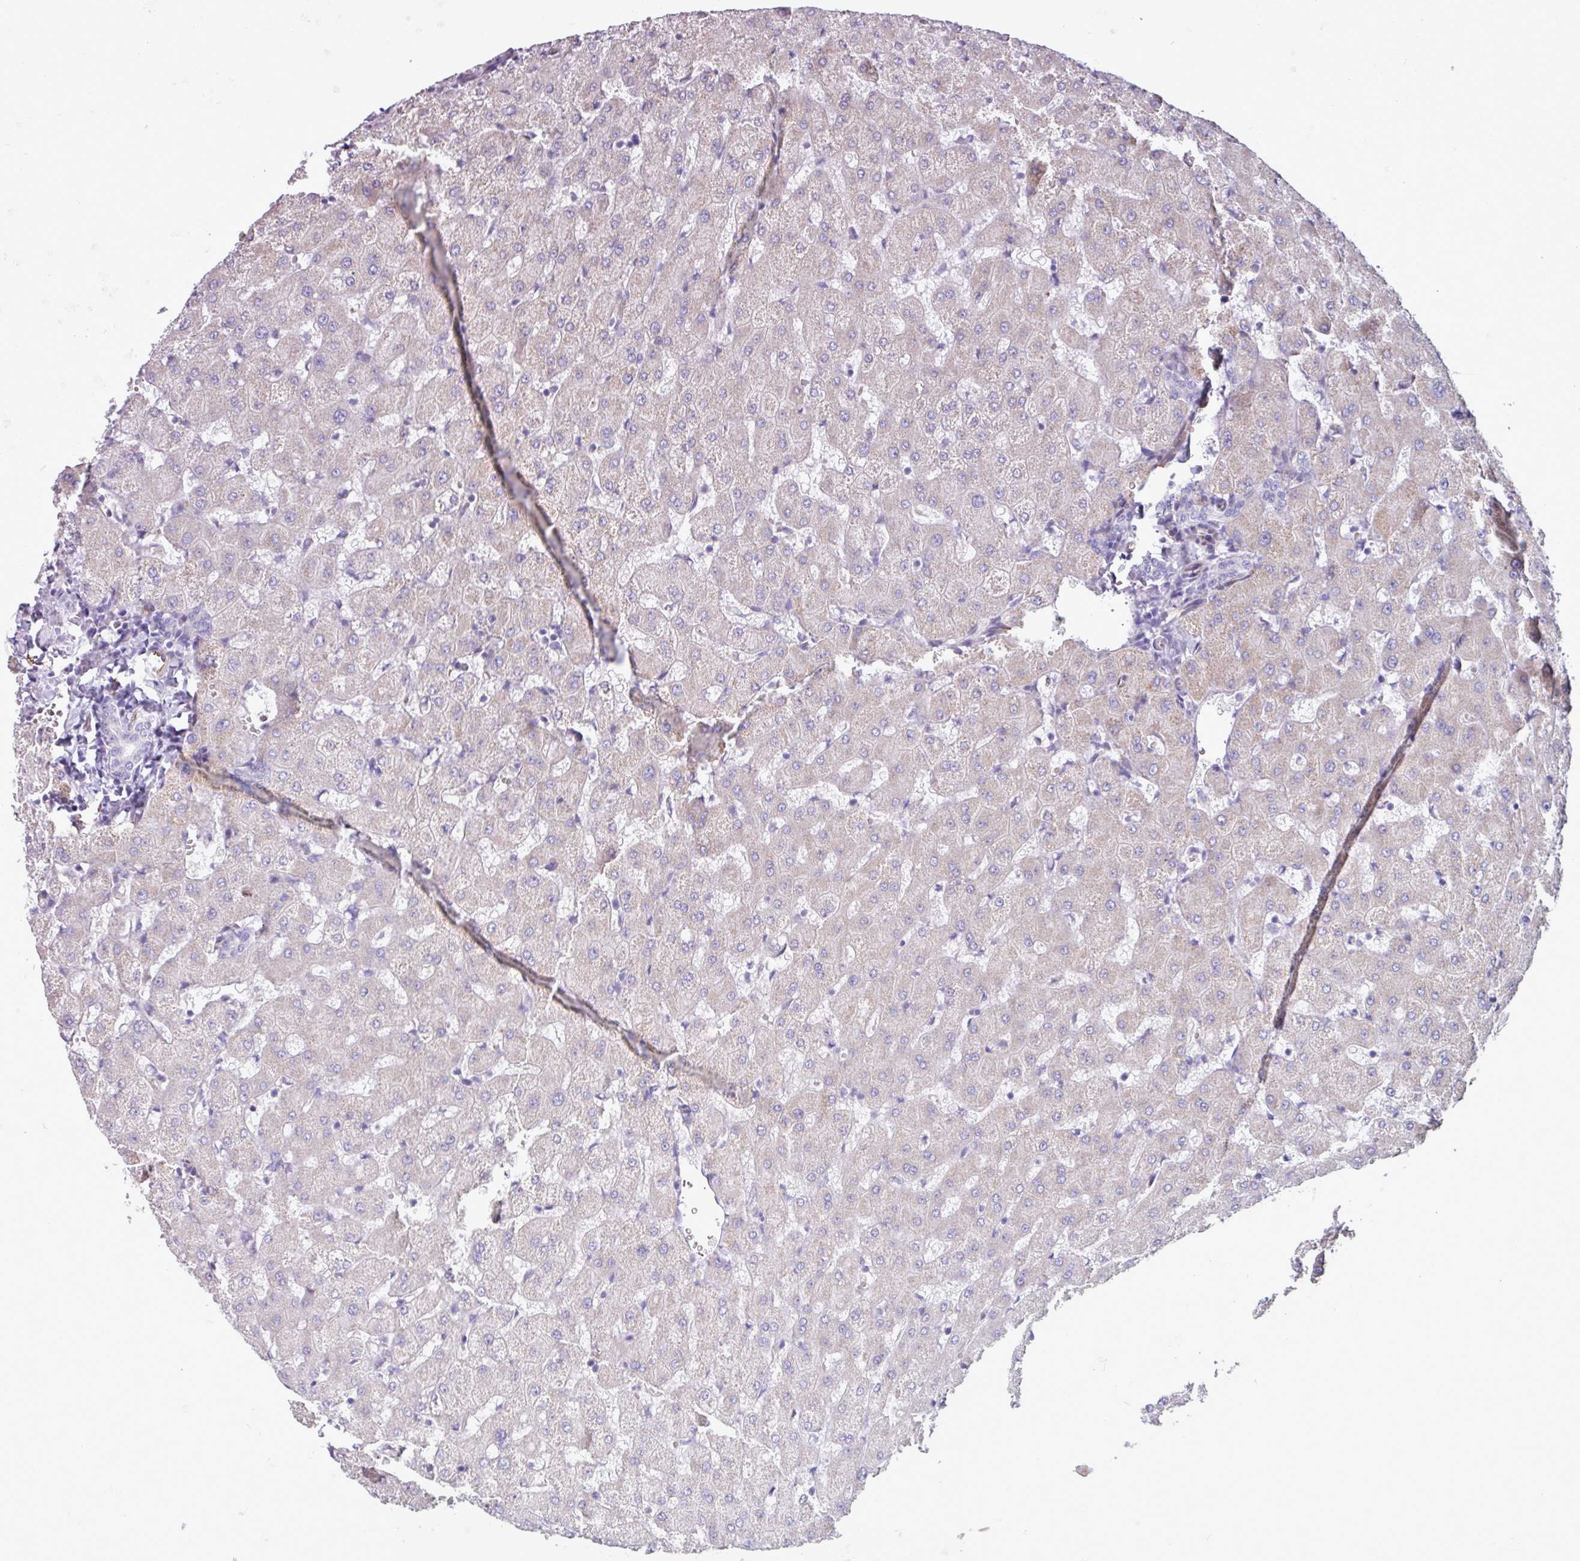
{"staining": {"intensity": "negative", "quantity": "none", "location": "none"}, "tissue": "liver", "cell_type": "Cholangiocytes", "image_type": "normal", "snomed": [{"axis": "morphology", "description": "Normal tissue, NOS"}, {"axis": "topography", "description": "Liver"}], "caption": "This is an IHC micrograph of unremarkable liver. There is no staining in cholangiocytes.", "gene": "BTD", "patient": {"sex": "female", "age": 63}}